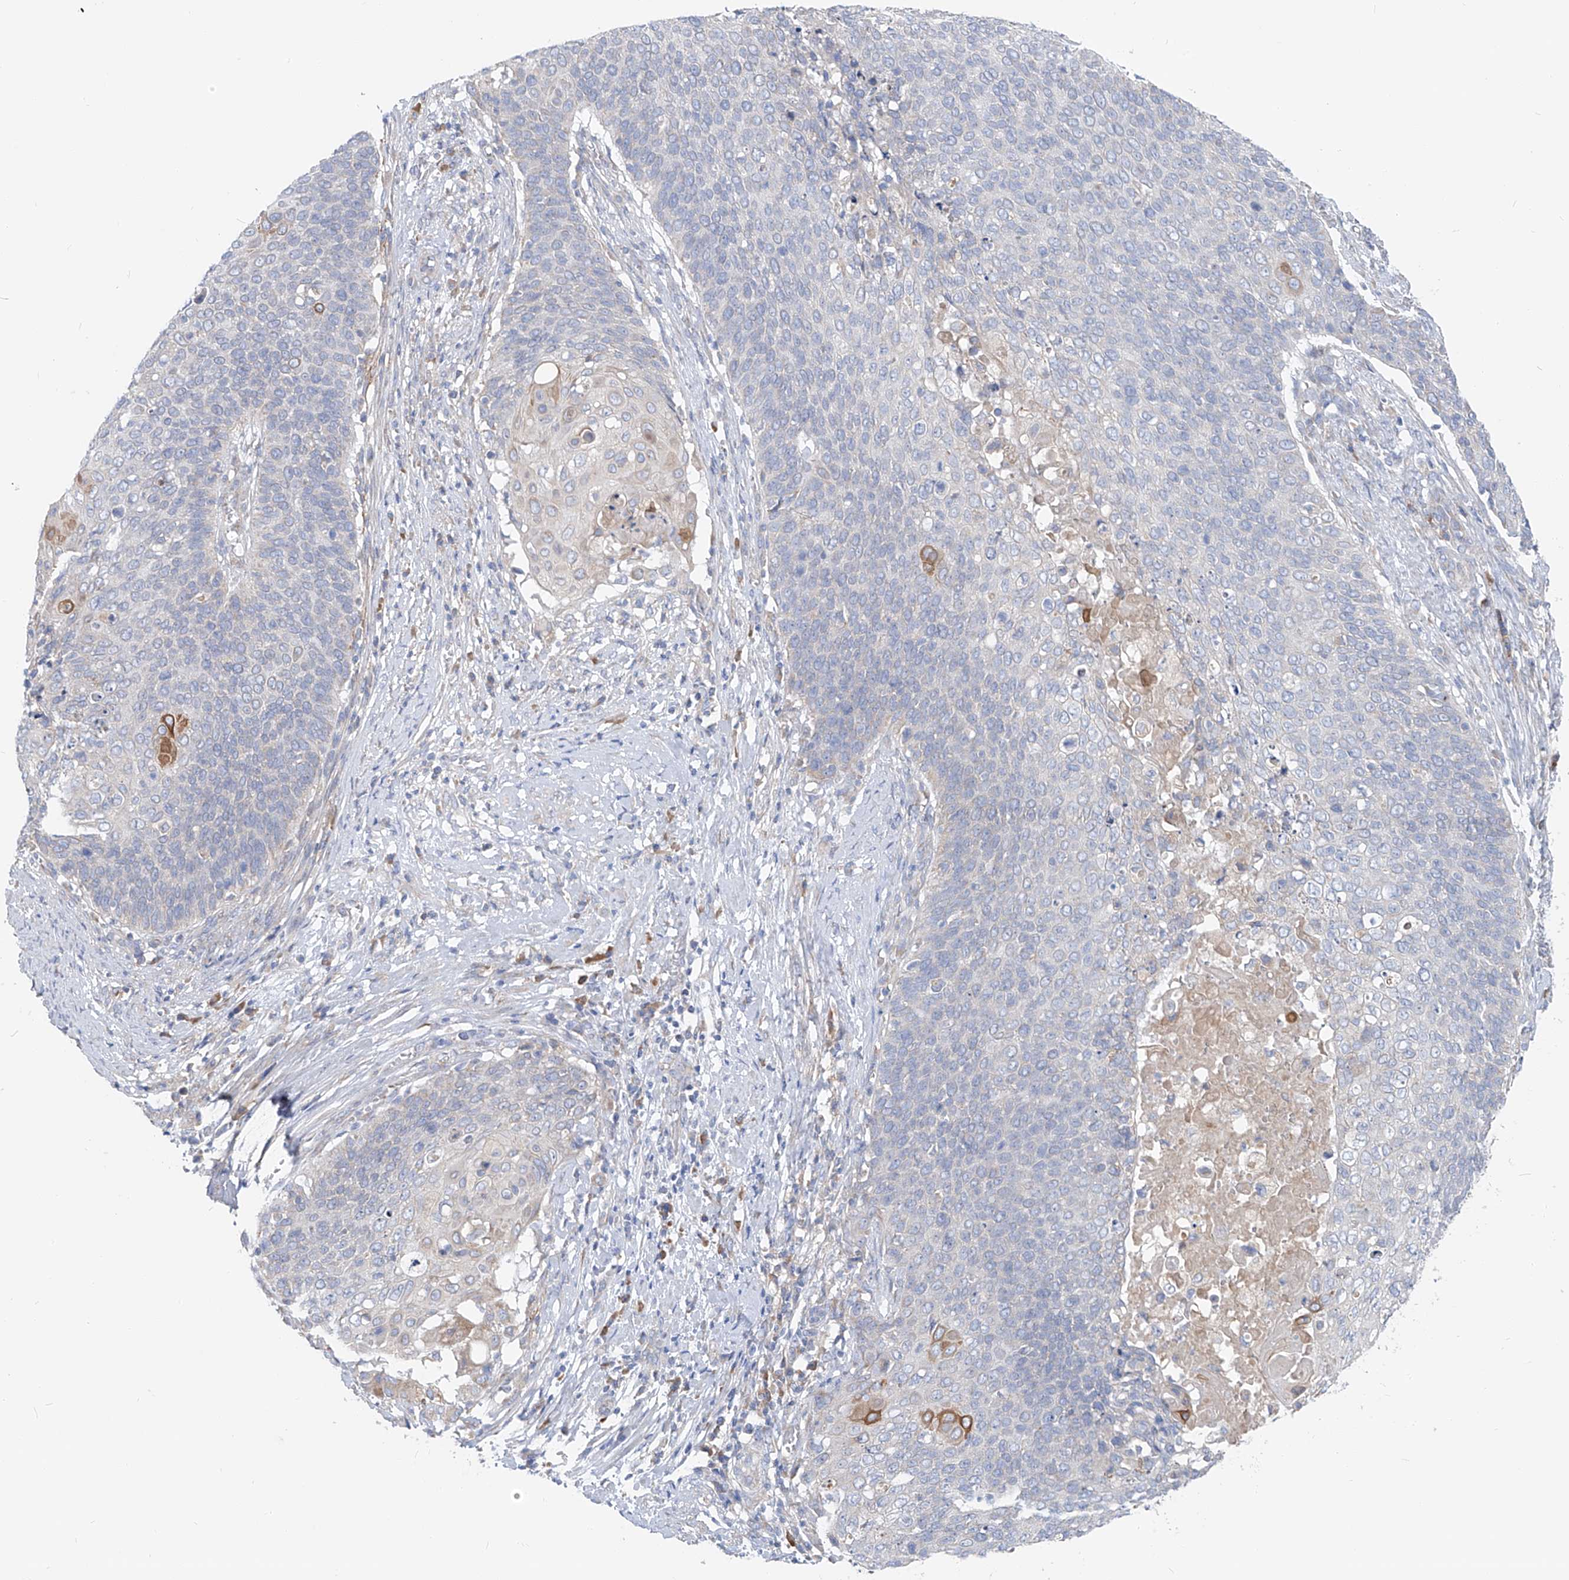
{"staining": {"intensity": "negative", "quantity": "none", "location": "none"}, "tissue": "cervical cancer", "cell_type": "Tumor cells", "image_type": "cancer", "snomed": [{"axis": "morphology", "description": "Squamous cell carcinoma, NOS"}, {"axis": "topography", "description": "Cervix"}], "caption": "Tumor cells are negative for protein expression in human cervical squamous cell carcinoma.", "gene": "UFL1", "patient": {"sex": "female", "age": 39}}